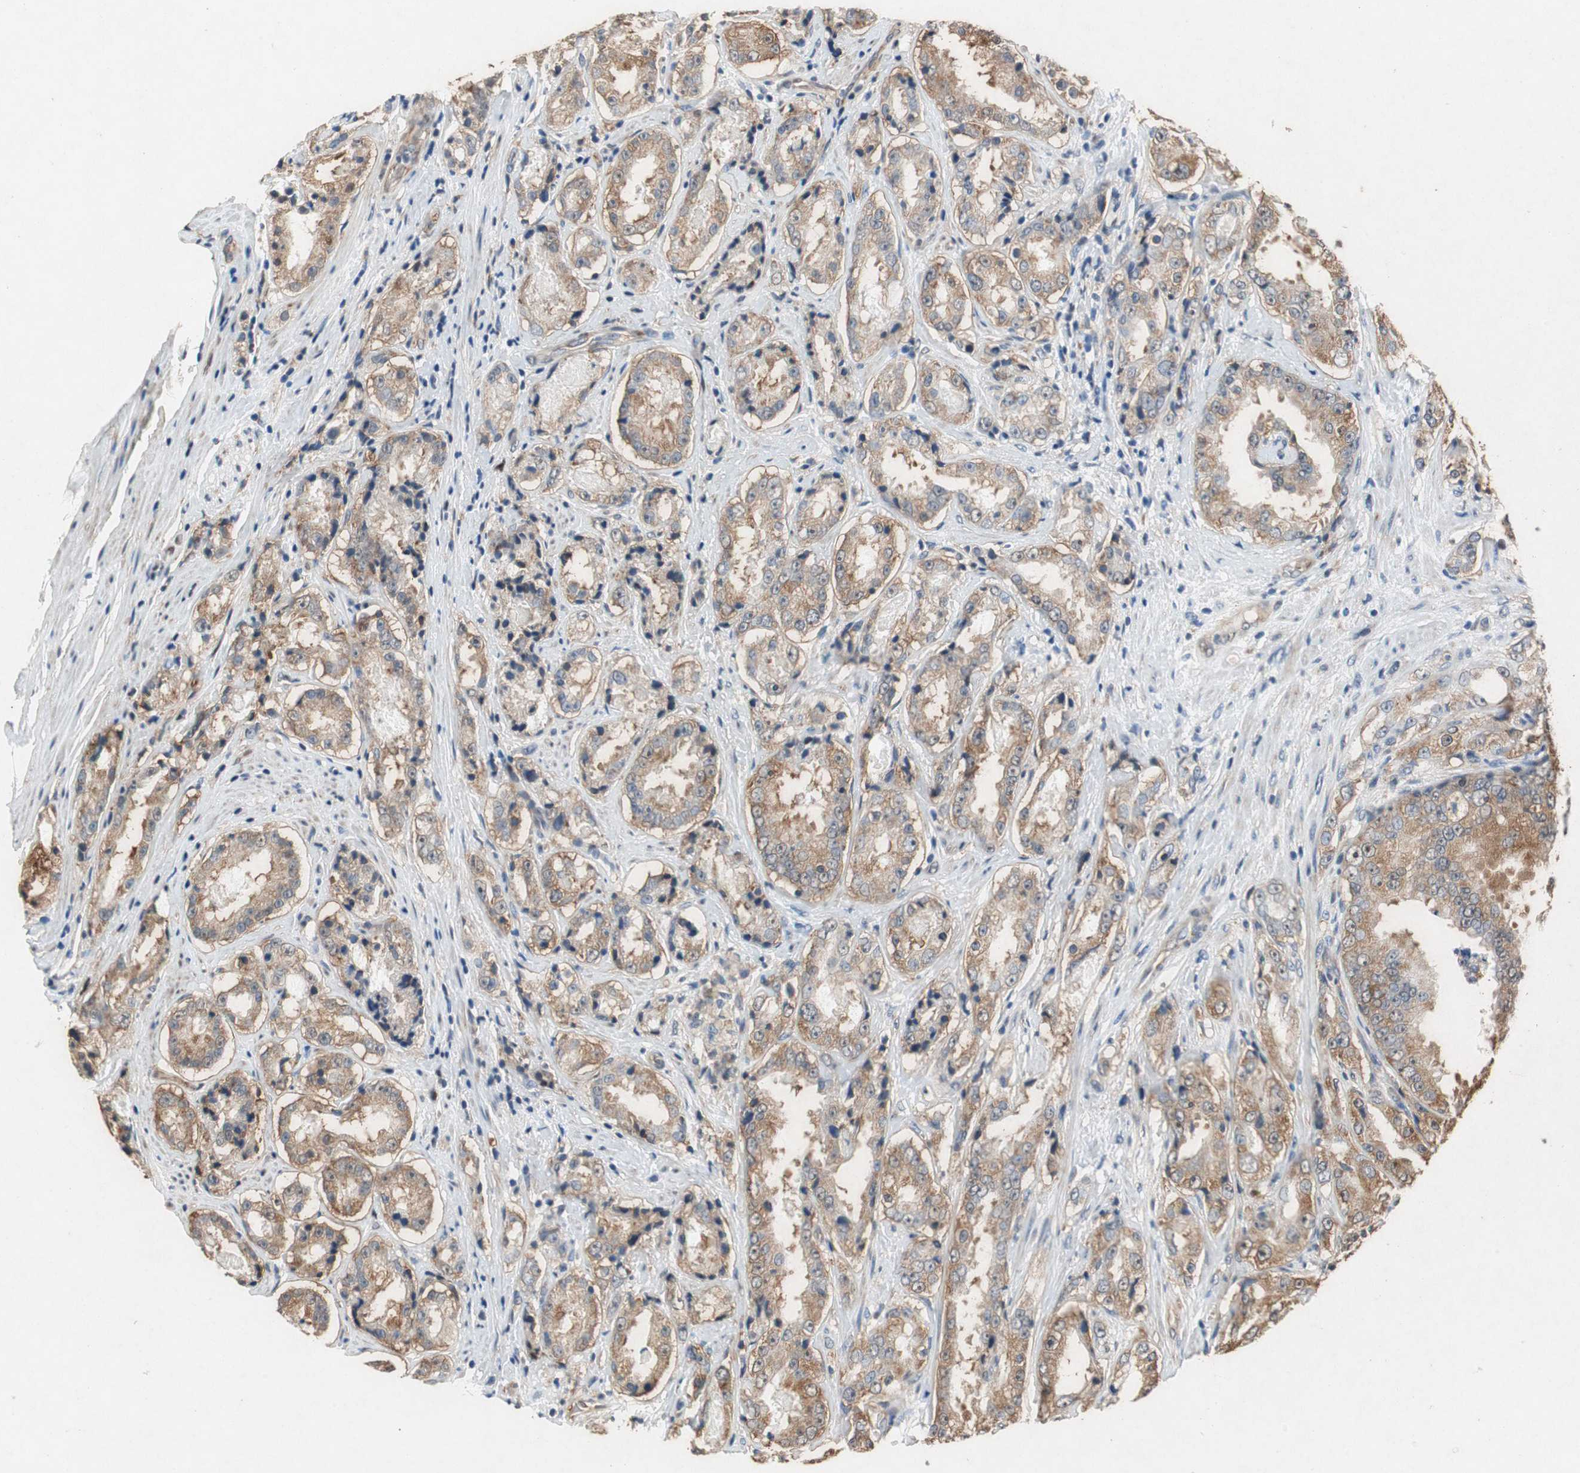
{"staining": {"intensity": "moderate", "quantity": ">75%", "location": "cytoplasmic/membranous"}, "tissue": "prostate cancer", "cell_type": "Tumor cells", "image_type": "cancer", "snomed": [{"axis": "morphology", "description": "Adenocarcinoma, High grade"}, {"axis": "topography", "description": "Prostate"}], "caption": "Human adenocarcinoma (high-grade) (prostate) stained with a brown dye demonstrates moderate cytoplasmic/membranous positive positivity in approximately >75% of tumor cells.", "gene": "RPL35", "patient": {"sex": "male", "age": 73}}